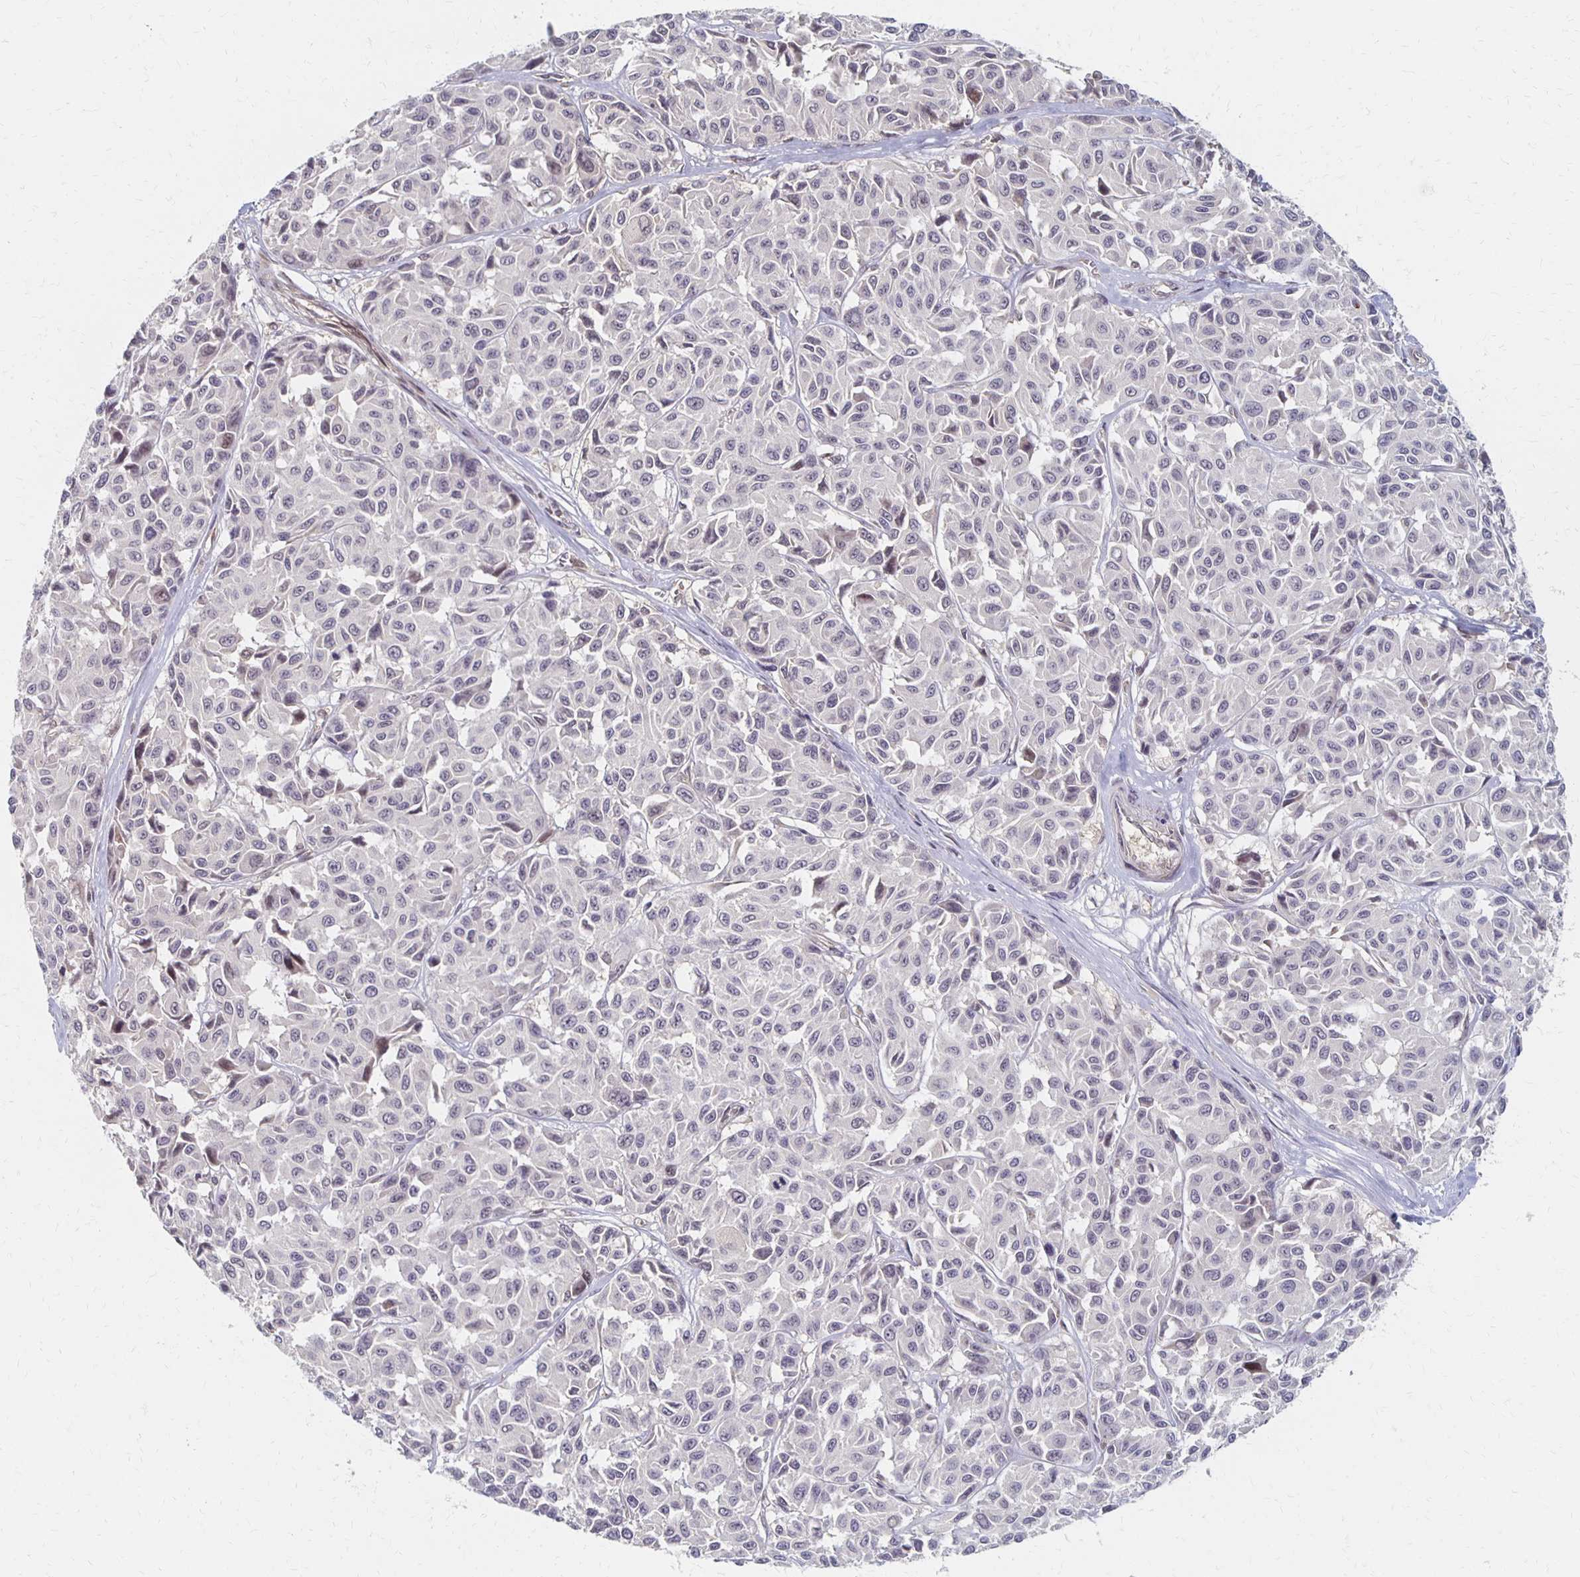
{"staining": {"intensity": "negative", "quantity": "none", "location": "none"}, "tissue": "melanoma", "cell_type": "Tumor cells", "image_type": "cancer", "snomed": [{"axis": "morphology", "description": "Malignant melanoma, NOS"}, {"axis": "topography", "description": "Skin"}], "caption": "Immunohistochemistry histopathology image of neoplastic tissue: malignant melanoma stained with DAB (3,3'-diaminobenzidine) displays no significant protein expression in tumor cells.", "gene": "PRKCB", "patient": {"sex": "female", "age": 66}}